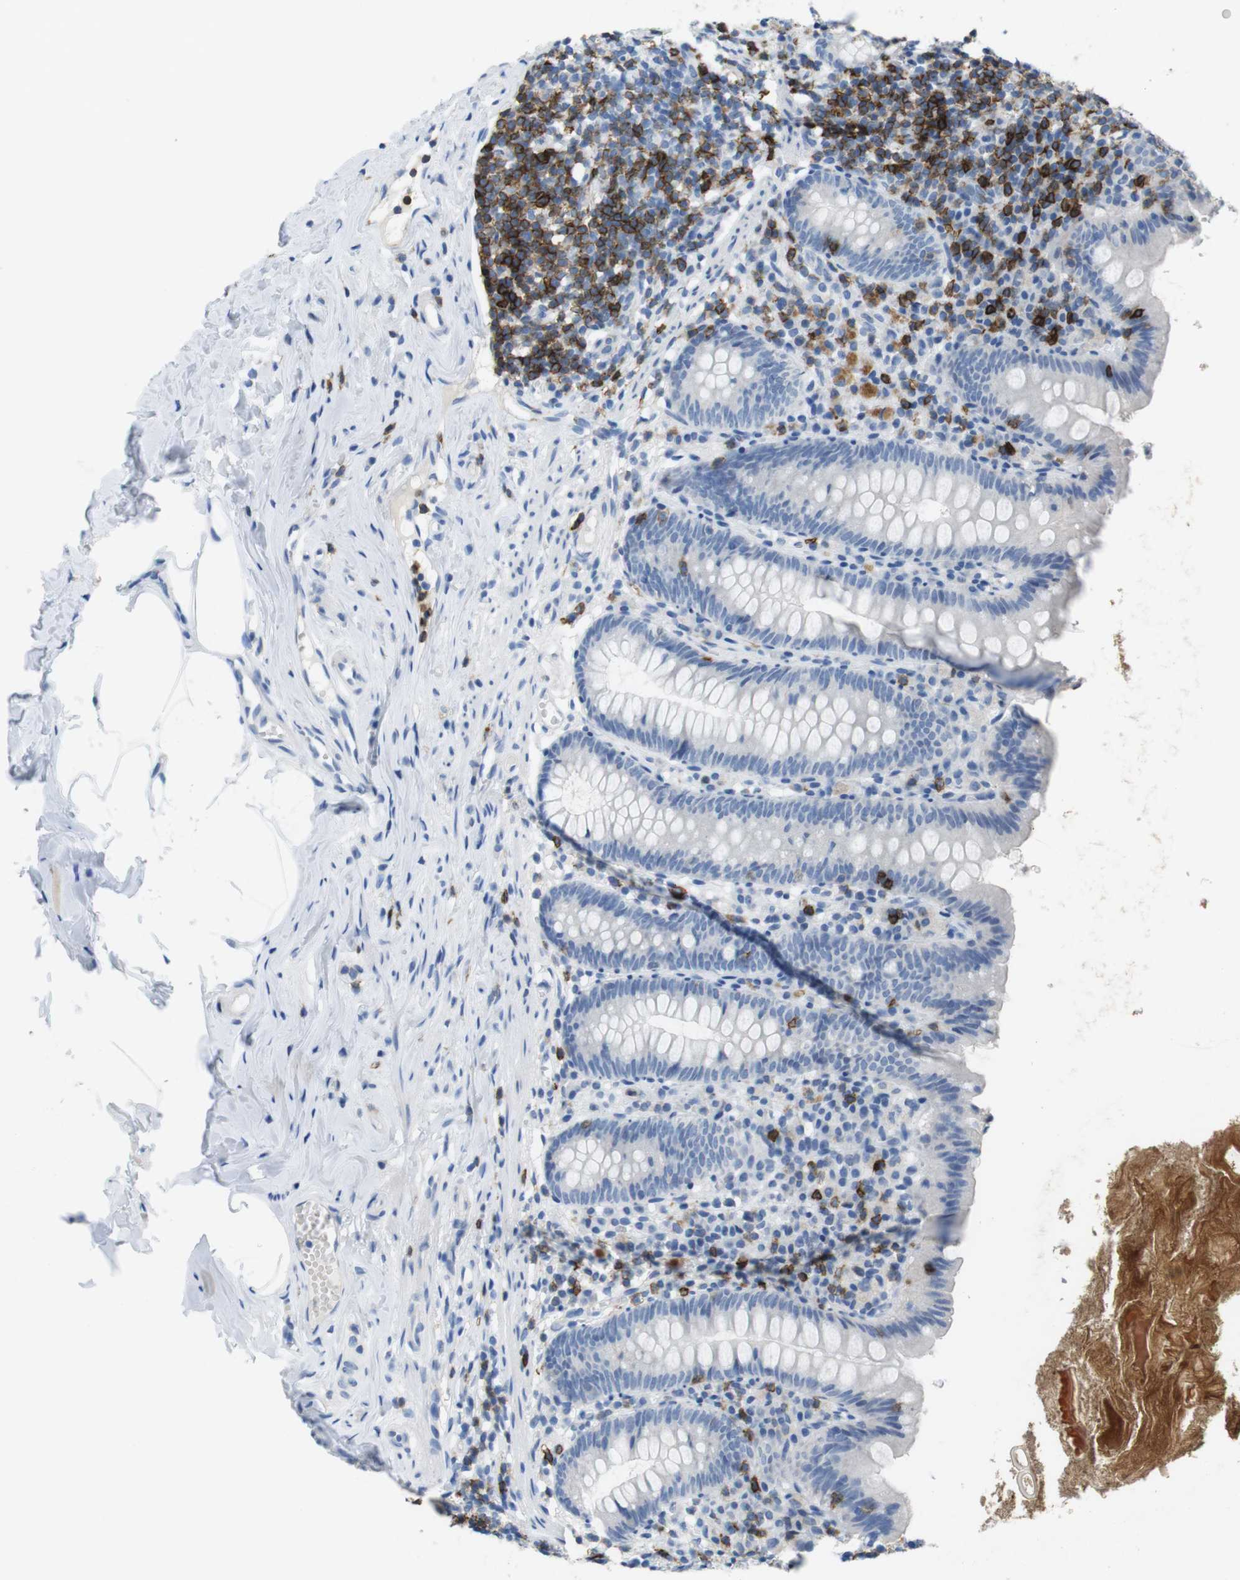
{"staining": {"intensity": "negative", "quantity": "none", "location": "none"}, "tissue": "appendix", "cell_type": "Glandular cells", "image_type": "normal", "snomed": [{"axis": "morphology", "description": "Normal tissue, NOS"}, {"axis": "topography", "description": "Appendix"}], "caption": "The histopathology image demonstrates no staining of glandular cells in unremarkable appendix.", "gene": "CD5", "patient": {"sex": "male", "age": 52}}